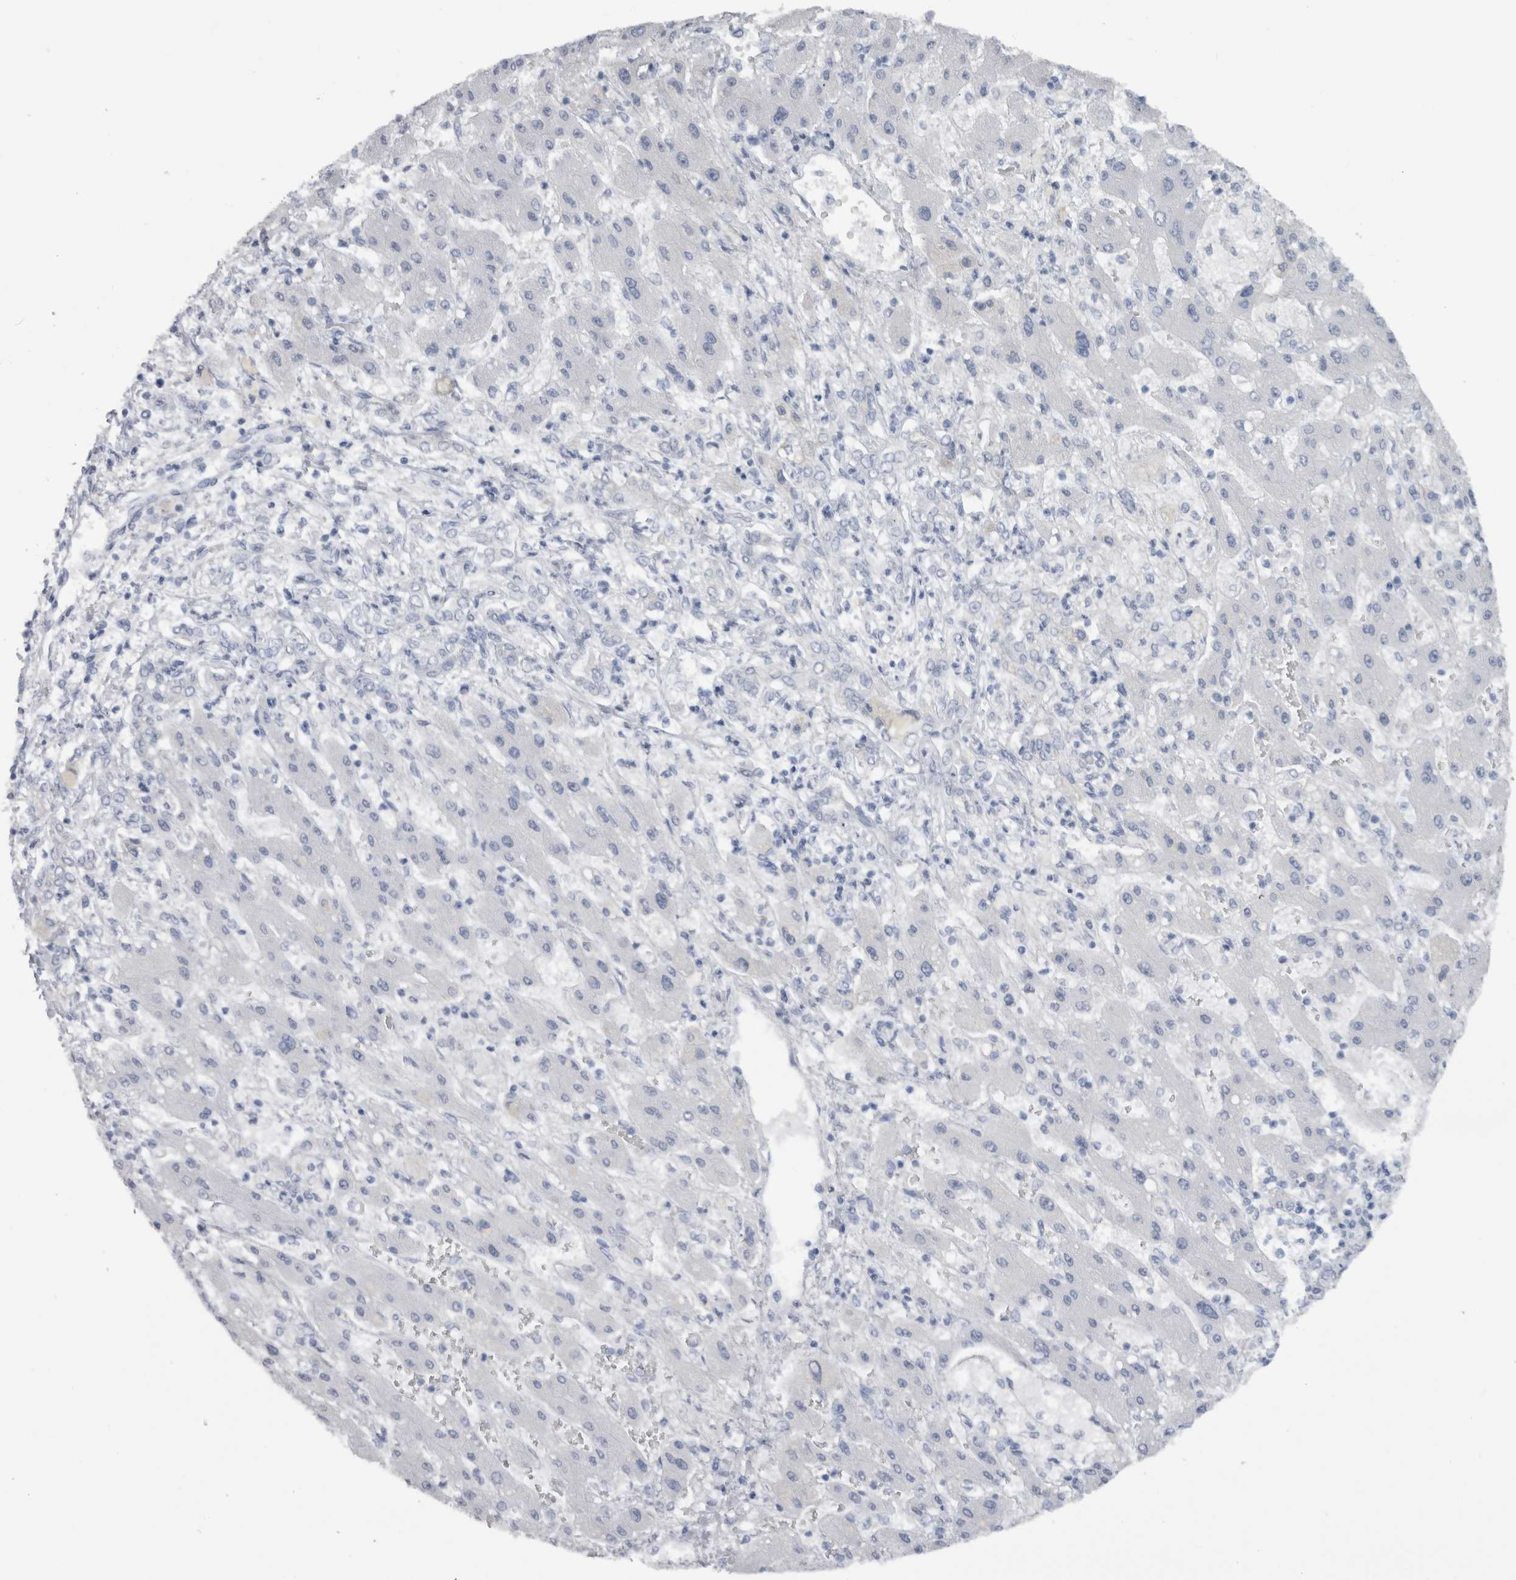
{"staining": {"intensity": "negative", "quantity": "none", "location": "none"}, "tissue": "liver cancer", "cell_type": "Tumor cells", "image_type": "cancer", "snomed": [{"axis": "morphology", "description": "Cholangiocarcinoma"}, {"axis": "topography", "description": "Liver"}], "caption": "Tumor cells show no significant protein staining in liver cancer.", "gene": "MSMB", "patient": {"sex": "male", "age": 50}}